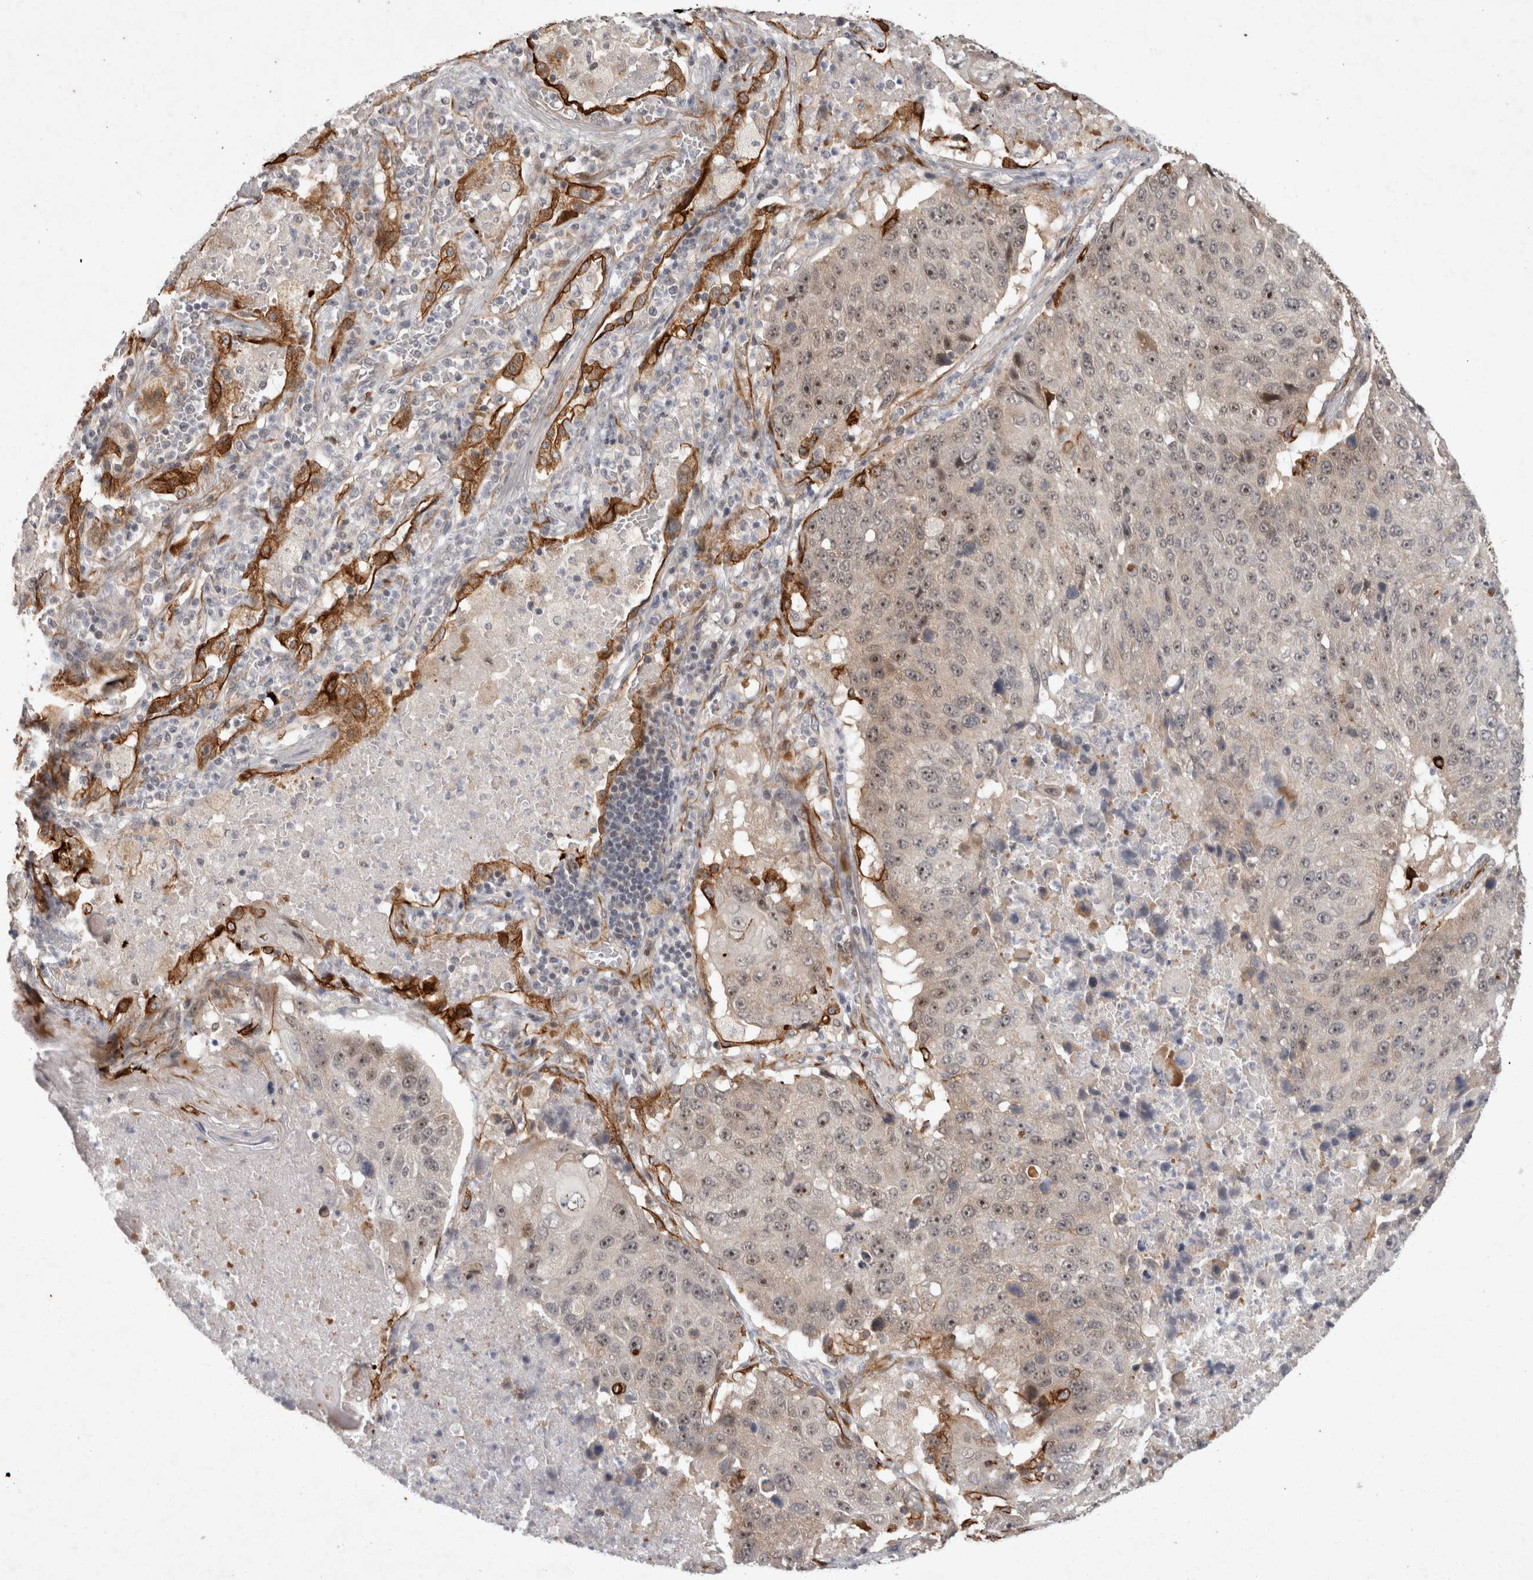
{"staining": {"intensity": "weak", "quantity": "<25%", "location": "cytoplasmic/membranous"}, "tissue": "lung cancer", "cell_type": "Tumor cells", "image_type": "cancer", "snomed": [{"axis": "morphology", "description": "Squamous cell carcinoma, NOS"}, {"axis": "topography", "description": "Lung"}], "caption": "Protein analysis of squamous cell carcinoma (lung) displays no significant positivity in tumor cells. The staining is performed using DAB brown chromogen with nuclei counter-stained in using hematoxylin.", "gene": "CRISPLD1", "patient": {"sex": "male", "age": 61}}